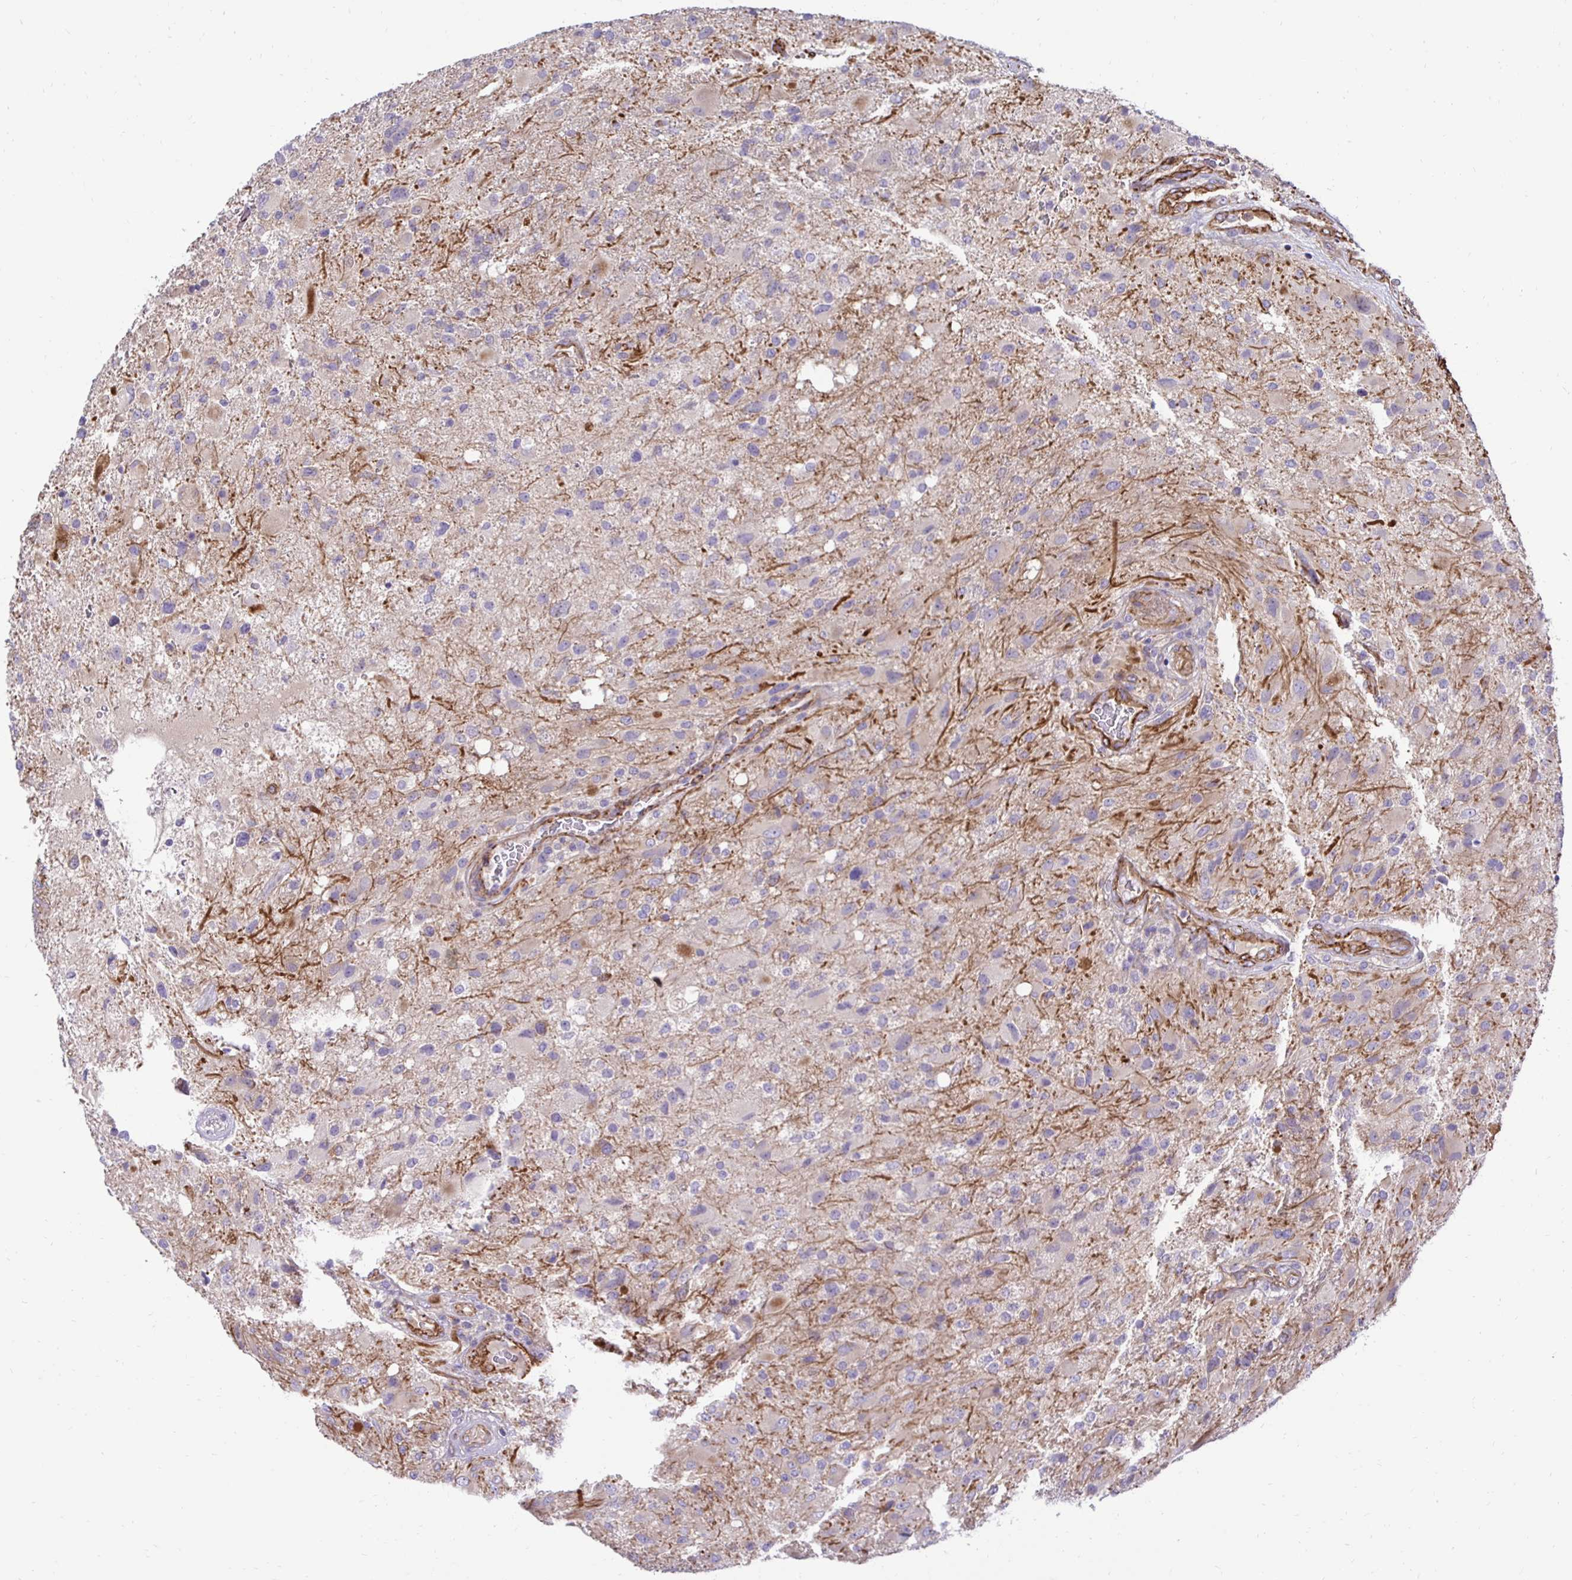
{"staining": {"intensity": "moderate", "quantity": "<25%", "location": "cytoplasmic/membranous"}, "tissue": "glioma", "cell_type": "Tumor cells", "image_type": "cancer", "snomed": [{"axis": "morphology", "description": "Glioma, malignant, High grade"}, {"axis": "topography", "description": "Brain"}], "caption": "The image demonstrates immunohistochemical staining of malignant high-grade glioma. There is moderate cytoplasmic/membranous positivity is appreciated in about <25% of tumor cells.", "gene": "CTPS1", "patient": {"sex": "male", "age": 53}}